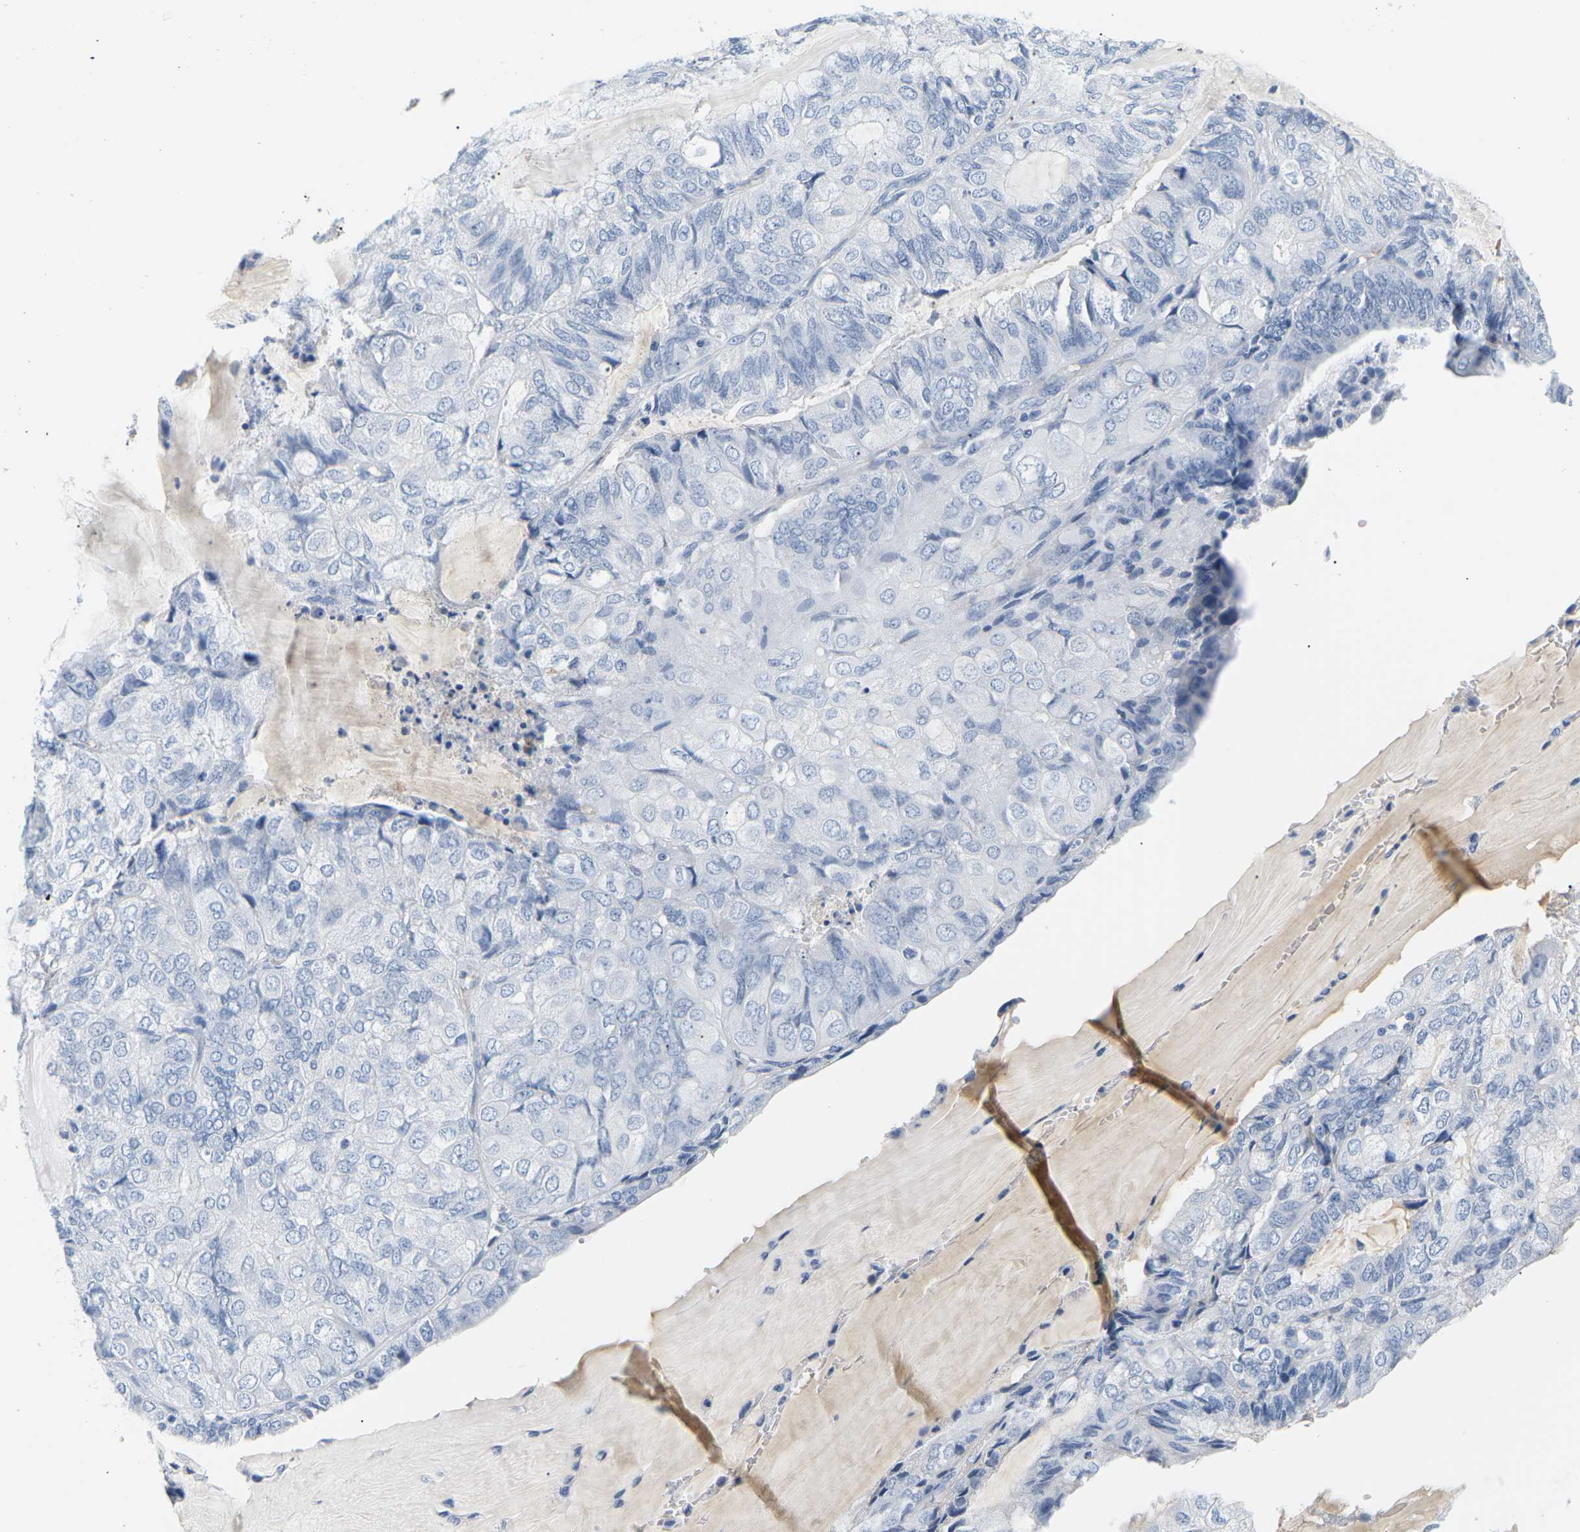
{"staining": {"intensity": "negative", "quantity": "none", "location": "none"}, "tissue": "endometrial cancer", "cell_type": "Tumor cells", "image_type": "cancer", "snomed": [{"axis": "morphology", "description": "Adenocarcinoma, NOS"}, {"axis": "topography", "description": "Endometrium"}], "caption": "This is a photomicrograph of immunohistochemistry (IHC) staining of endometrial cancer (adenocarcinoma), which shows no expression in tumor cells.", "gene": "APOB", "patient": {"sex": "female", "age": 81}}